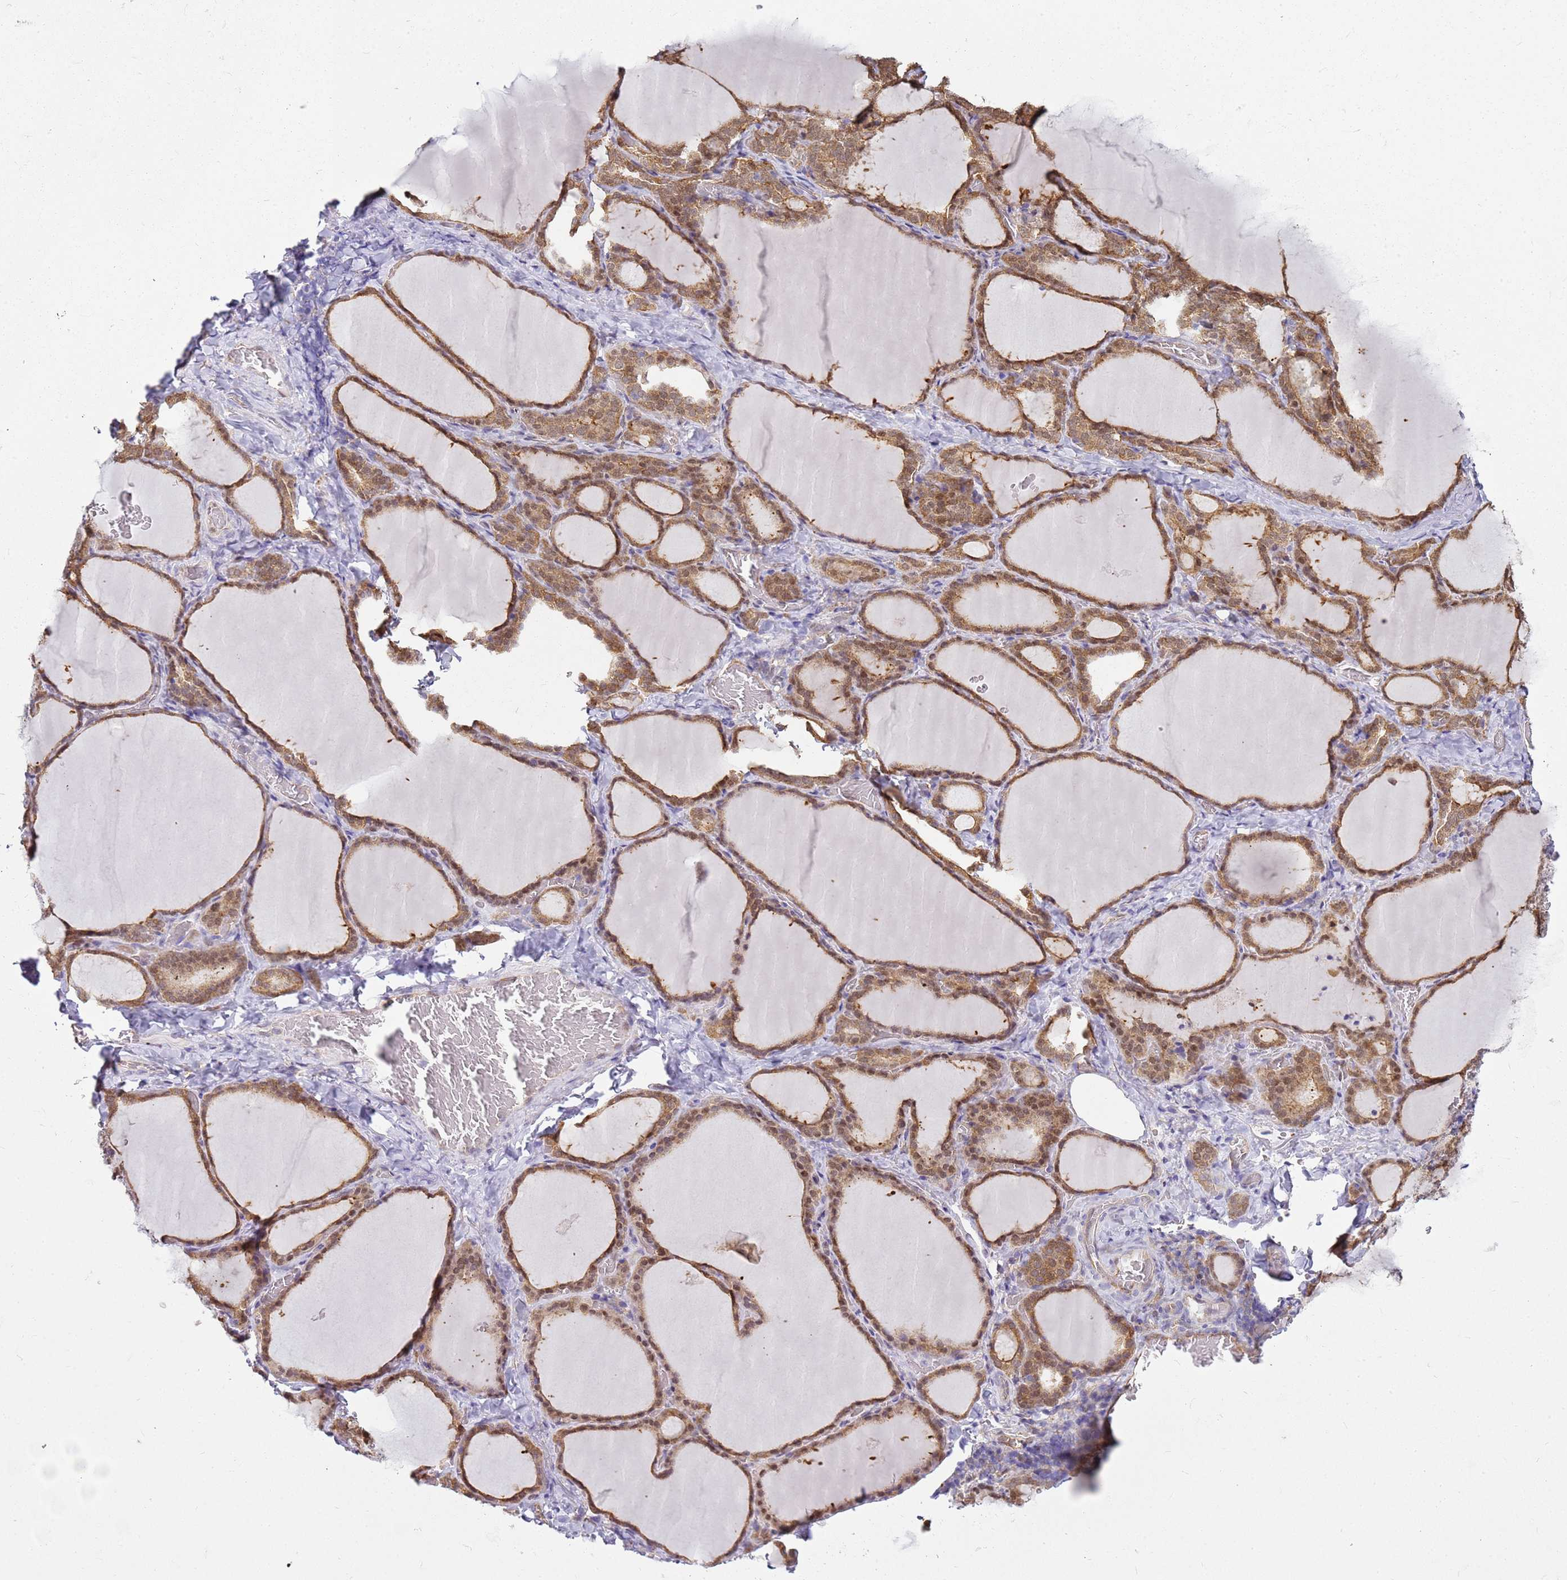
{"staining": {"intensity": "moderate", "quantity": ">75%", "location": "cytoplasmic/membranous"}, "tissue": "thyroid gland", "cell_type": "Glandular cells", "image_type": "normal", "snomed": [{"axis": "morphology", "description": "Normal tissue, NOS"}, {"axis": "topography", "description": "Thyroid gland"}], "caption": "This histopathology image exhibits IHC staining of normal thyroid gland, with medium moderate cytoplasmic/membranous expression in about >75% of glandular cells.", "gene": "YWHAE", "patient": {"sex": "female", "age": 39}}